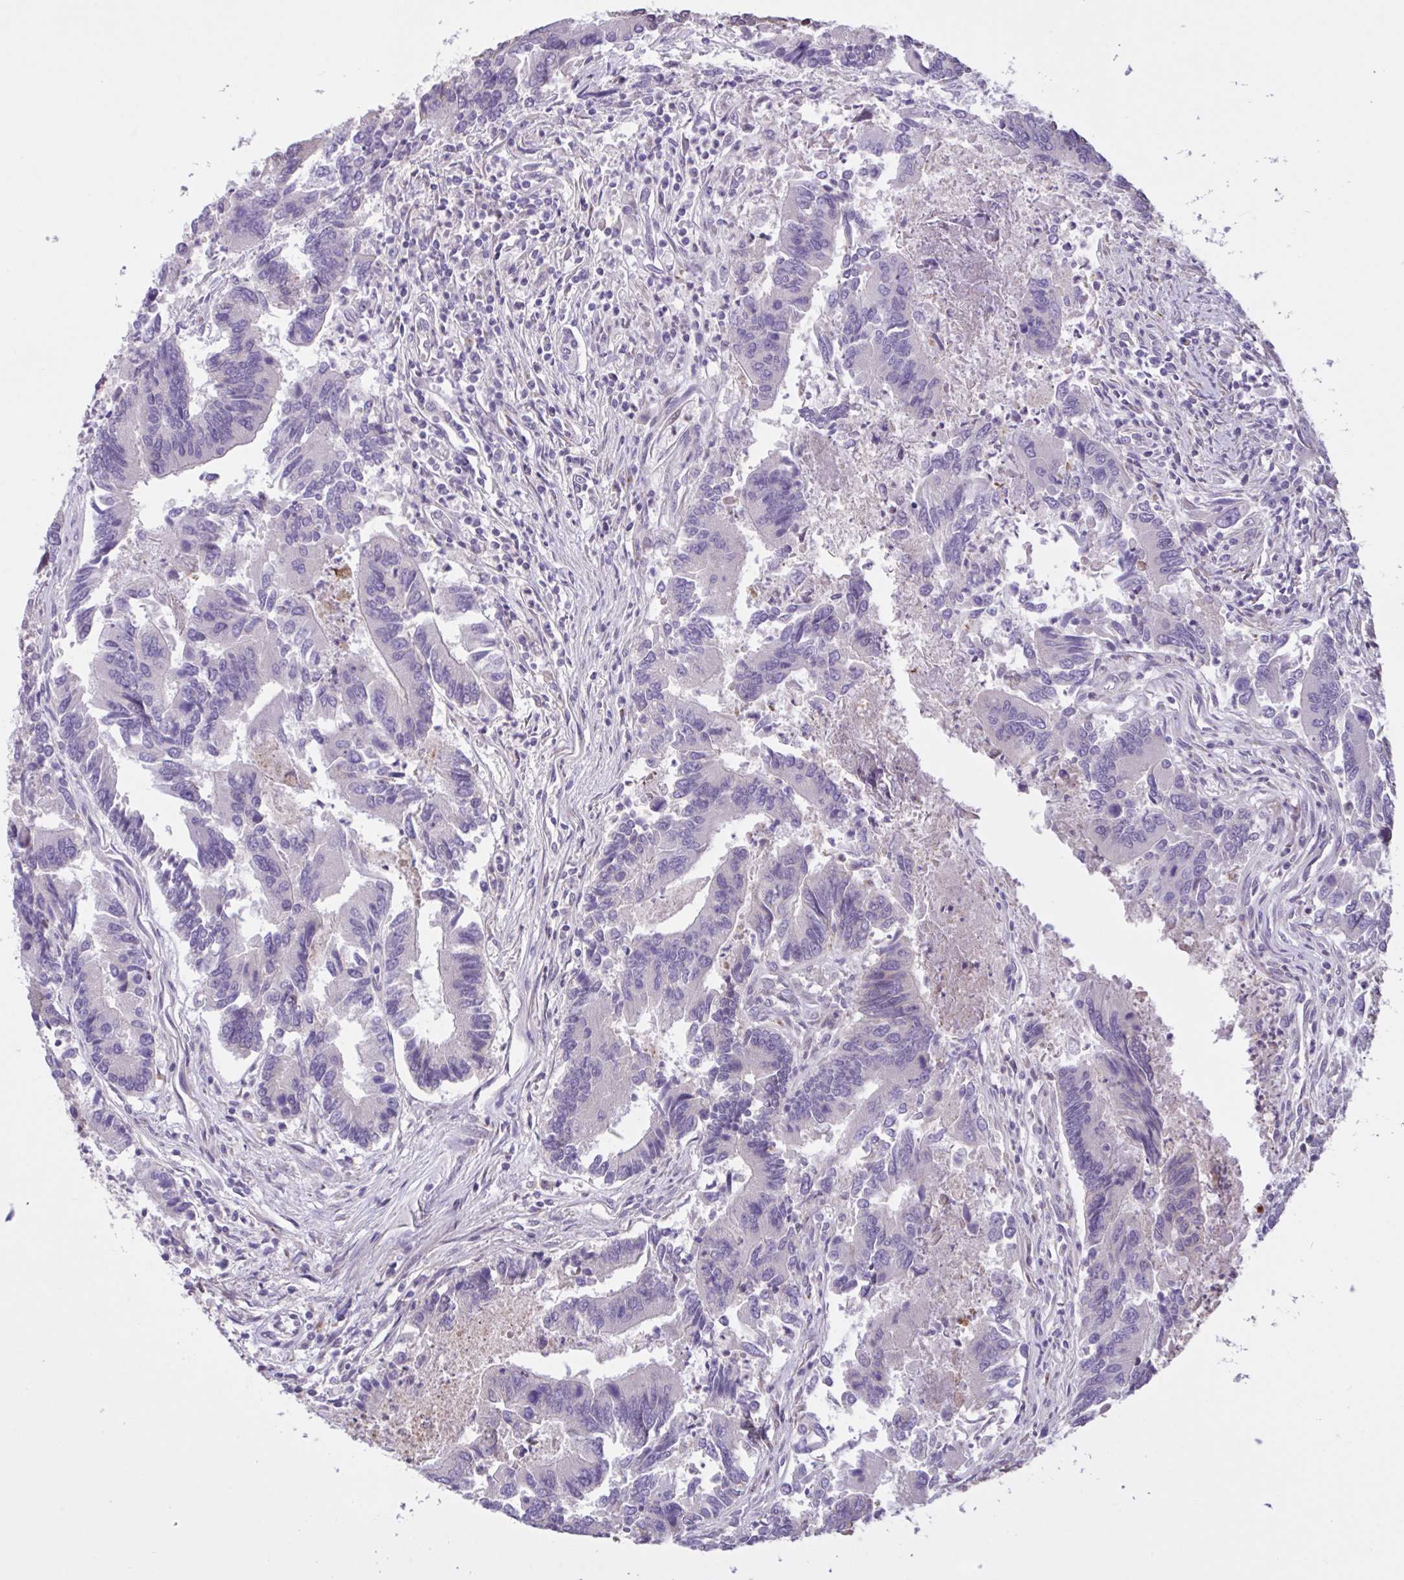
{"staining": {"intensity": "negative", "quantity": "none", "location": "none"}, "tissue": "colorectal cancer", "cell_type": "Tumor cells", "image_type": "cancer", "snomed": [{"axis": "morphology", "description": "Adenocarcinoma, NOS"}, {"axis": "topography", "description": "Colon"}], "caption": "The photomicrograph reveals no significant staining in tumor cells of adenocarcinoma (colorectal). (DAB immunohistochemistry, high magnification).", "gene": "MRGPRX2", "patient": {"sex": "female", "age": 67}}